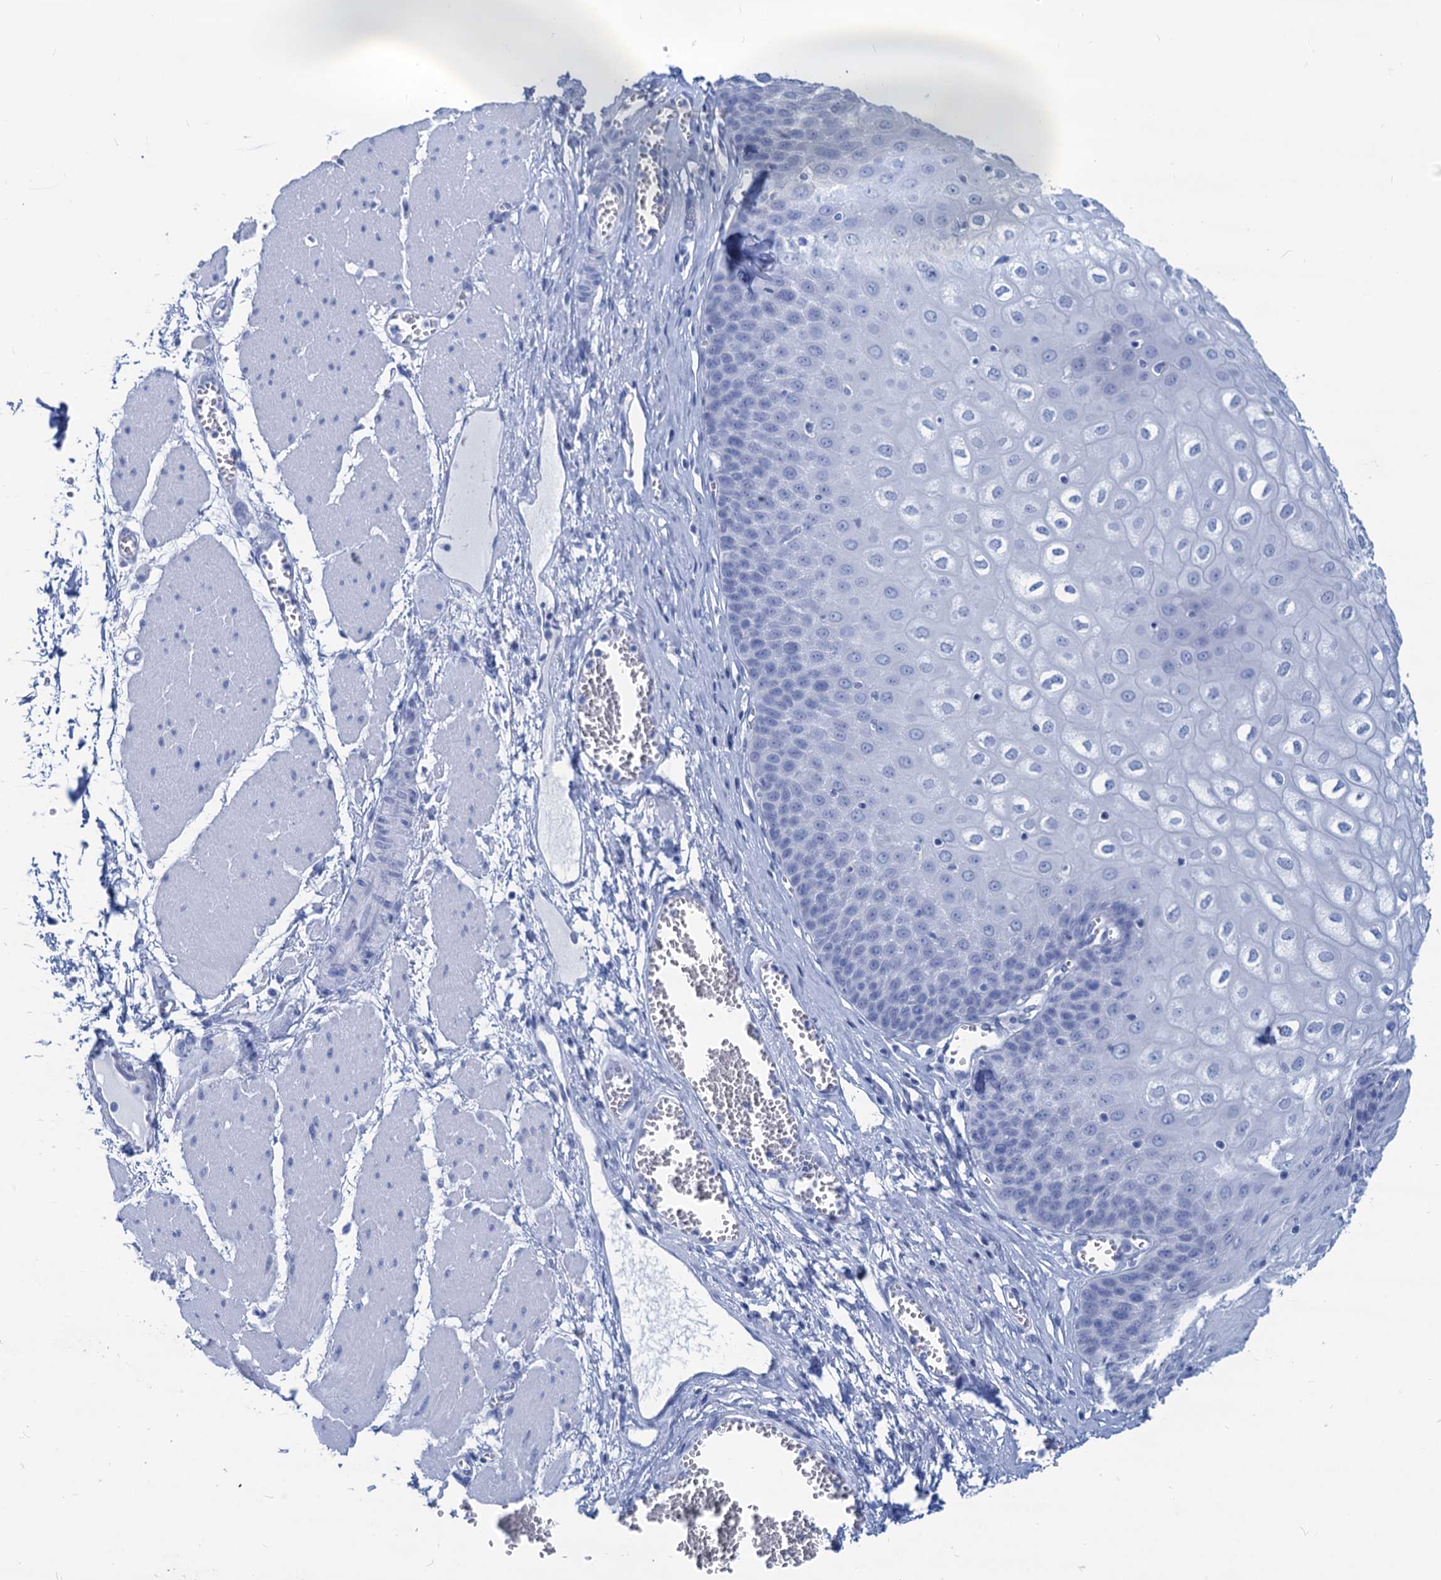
{"staining": {"intensity": "negative", "quantity": "none", "location": "none"}, "tissue": "esophagus", "cell_type": "Squamous epithelial cells", "image_type": "normal", "snomed": [{"axis": "morphology", "description": "Normal tissue, NOS"}, {"axis": "topography", "description": "Esophagus"}], "caption": "This is an immunohistochemistry (IHC) photomicrograph of normal esophagus. There is no expression in squamous epithelial cells.", "gene": "CABYR", "patient": {"sex": "male", "age": 60}}